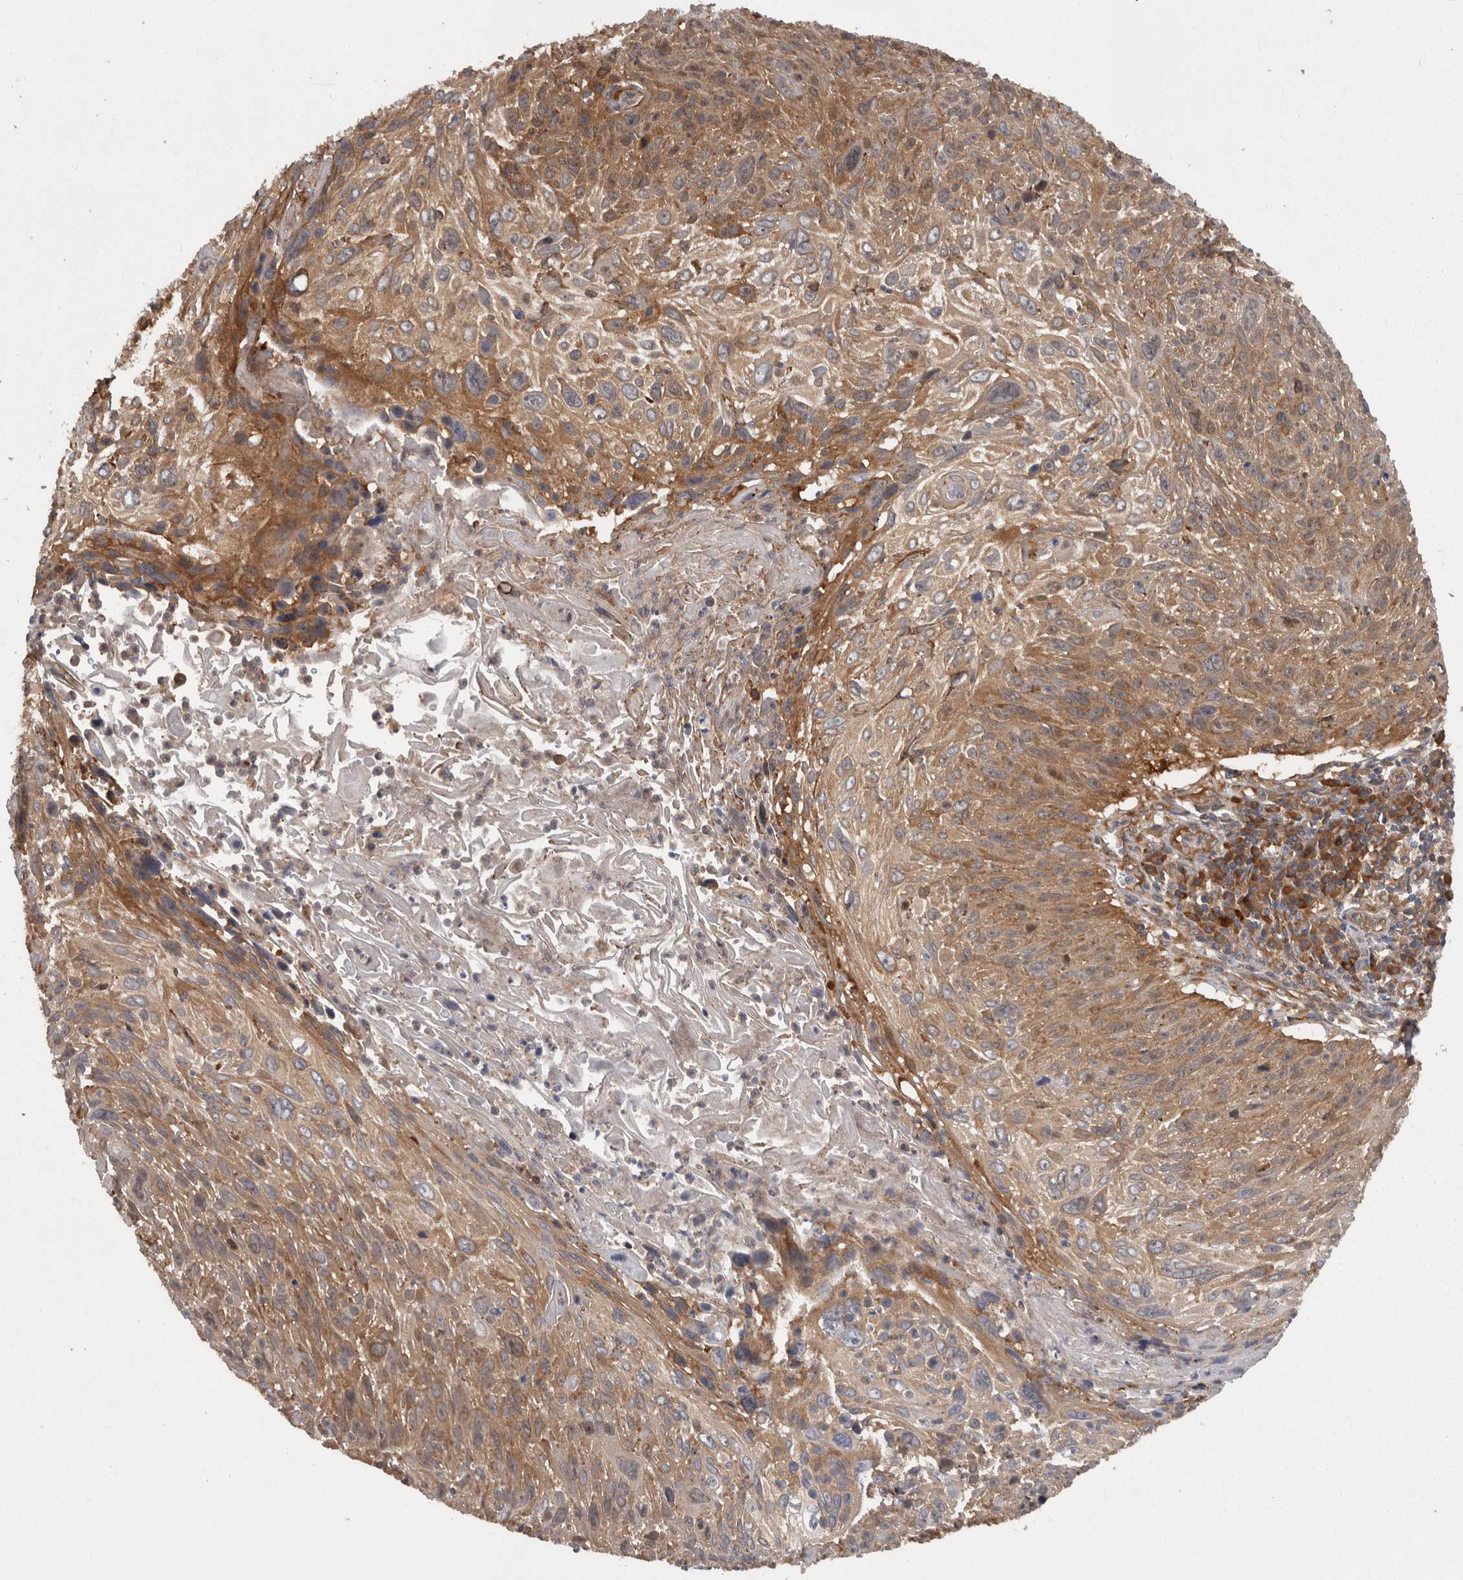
{"staining": {"intensity": "moderate", "quantity": ">75%", "location": "cytoplasmic/membranous"}, "tissue": "cervical cancer", "cell_type": "Tumor cells", "image_type": "cancer", "snomed": [{"axis": "morphology", "description": "Squamous cell carcinoma, NOS"}, {"axis": "topography", "description": "Cervix"}], "caption": "Immunohistochemistry (IHC) of human cervical squamous cell carcinoma demonstrates medium levels of moderate cytoplasmic/membranous staining in about >75% of tumor cells.", "gene": "SMCR8", "patient": {"sex": "female", "age": 51}}